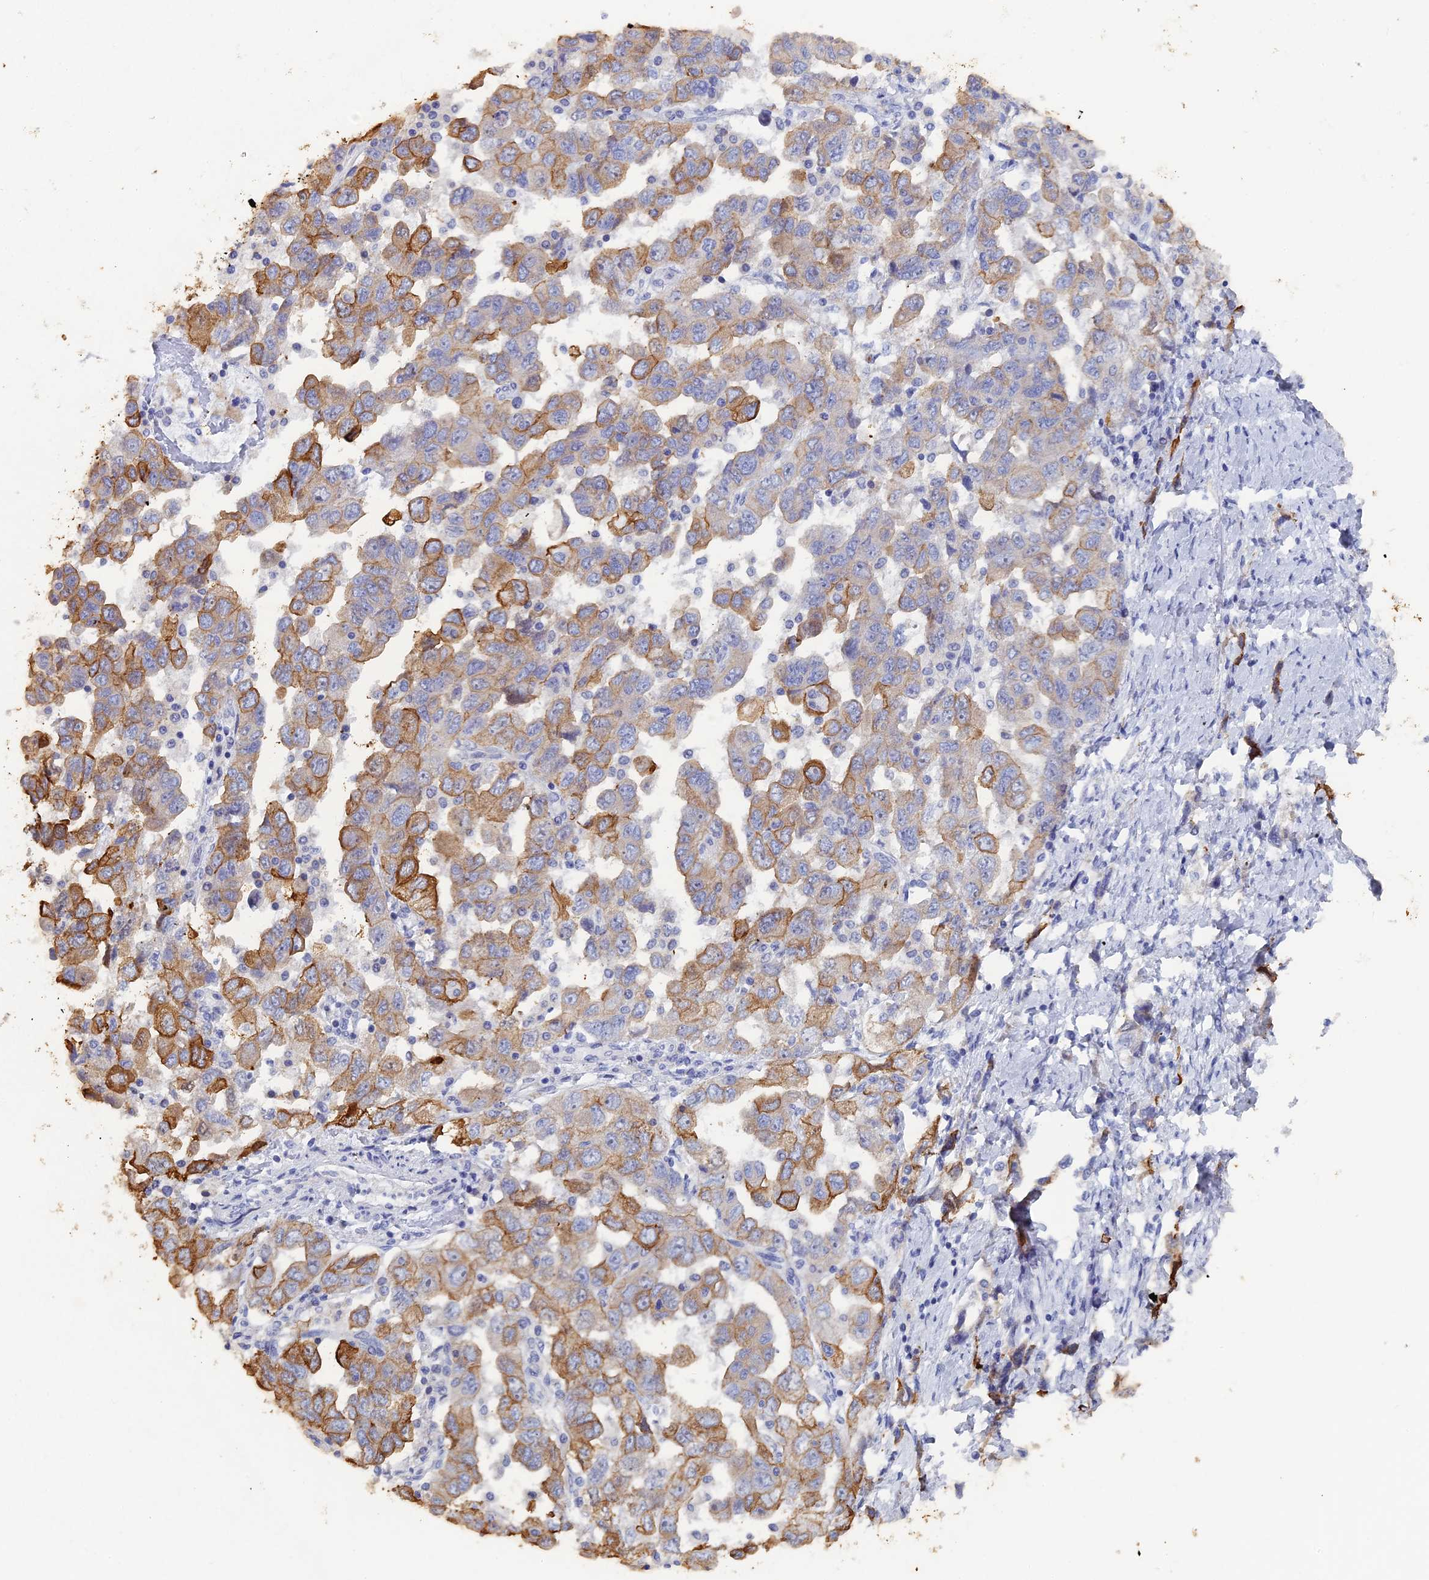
{"staining": {"intensity": "moderate", "quantity": "25%-75%", "location": "cytoplasmic/membranous"}, "tissue": "ovarian cancer", "cell_type": "Tumor cells", "image_type": "cancer", "snomed": [{"axis": "morphology", "description": "Carcinoma, NOS"}, {"axis": "morphology", "description": "Cystadenocarcinoma, serous, NOS"}, {"axis": "topography", "description": "Ovary"}], "caption": "Ovarian cancer (carcinoma) stained with a protein marker shows moderate staining in tumor cells.", "gene": "SRFBP1", "patient": {"sex": "female", "age": 69}}